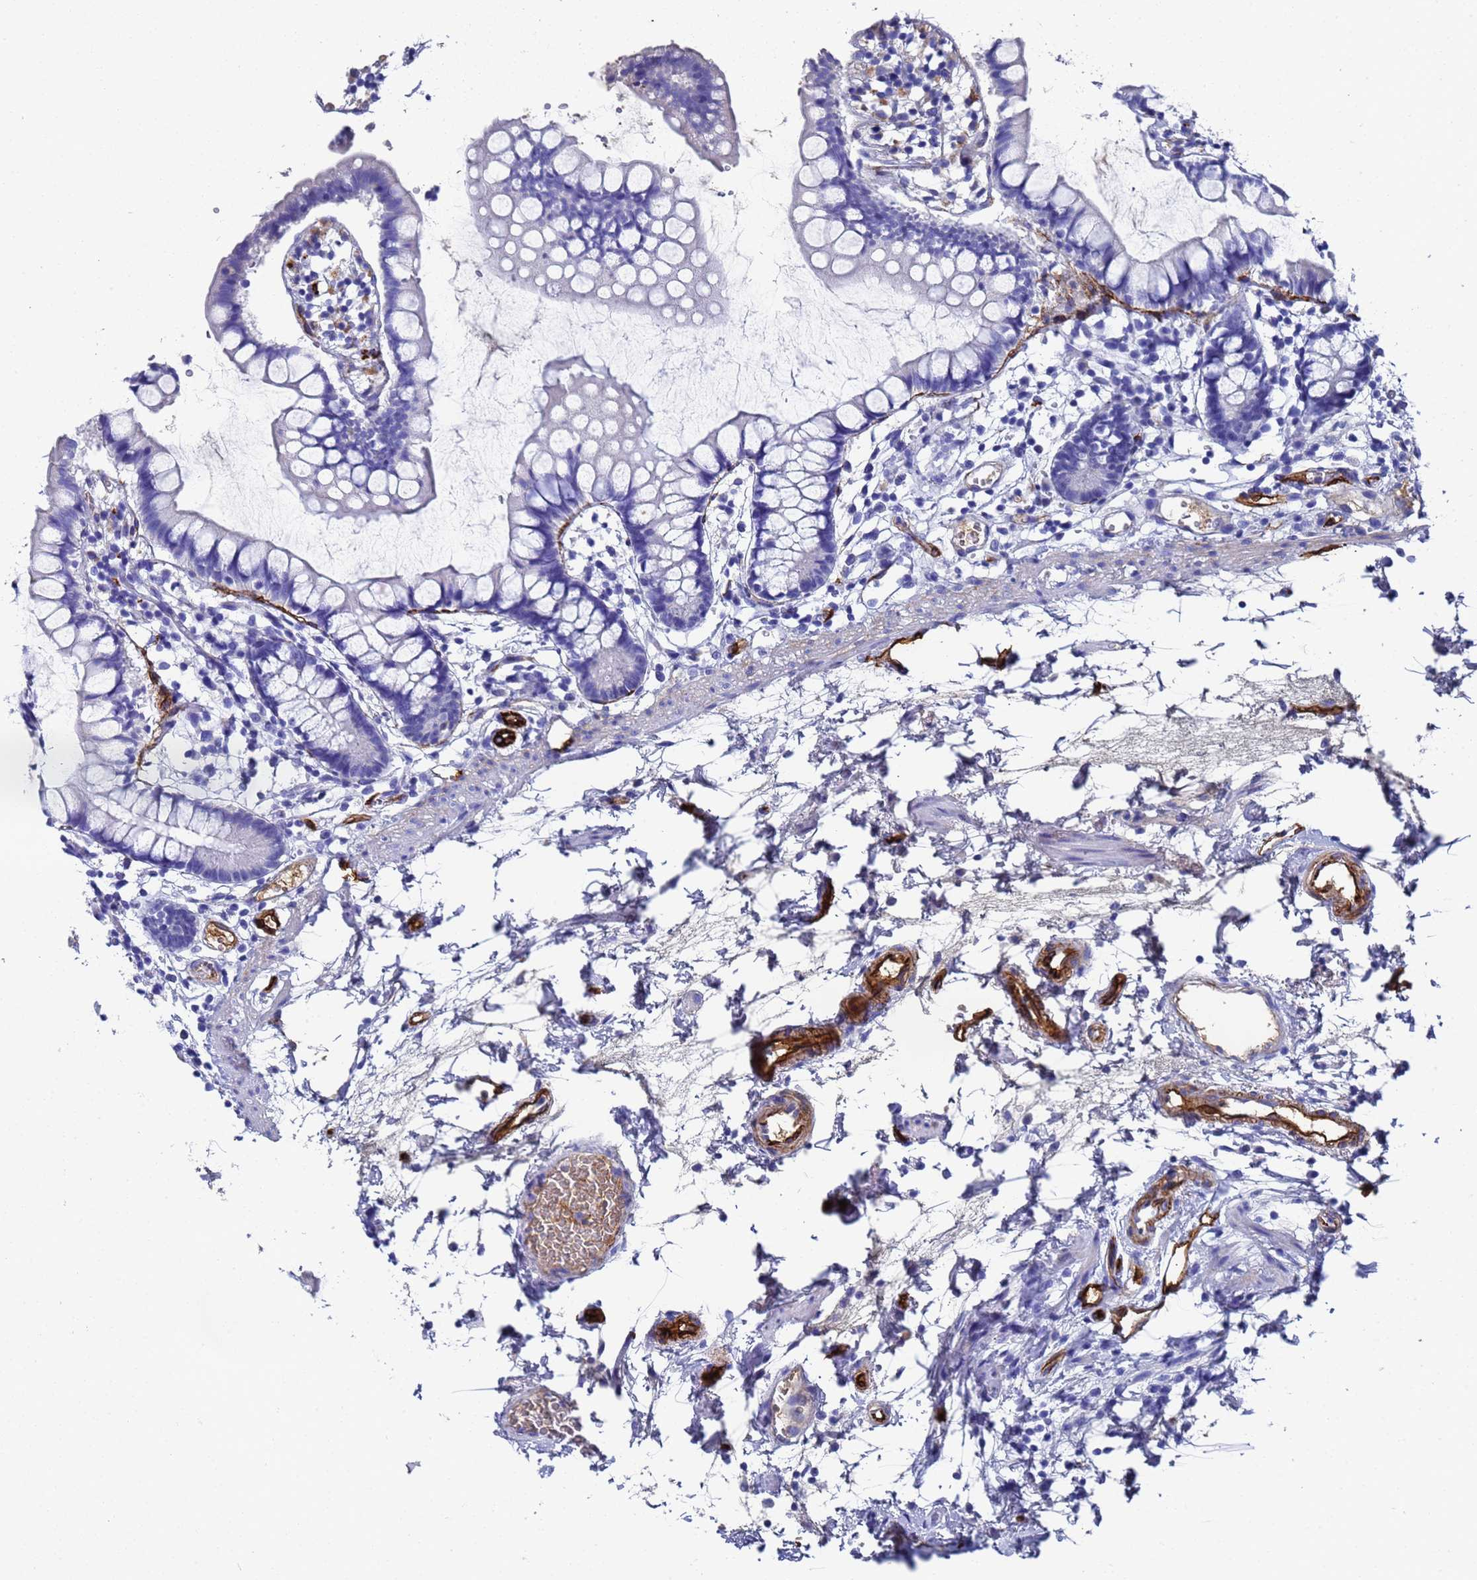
{"staining": {"intensity": "negative", "quantity": "none", "location": "none"}, "tissue": "small intestine", "cell_type": "Glandular cells", "image_type": "normal", "snomed": [{"axis": "morphology", "description": "Normal tissue, NOS"}, {"axis": "topography", "description": "Small intestine"}], "caption": "DAB immunohistochemical staining of normal human small intestine demonstrates no significant expression in glandular cells. (Brightfield microscopy of DAB (3,3'-diaminobenzidine) immunohistochemistry (IHC) at high magnification).", "gene": "ADIPOQ", "patient": {"sex": "female", "age": 84}}